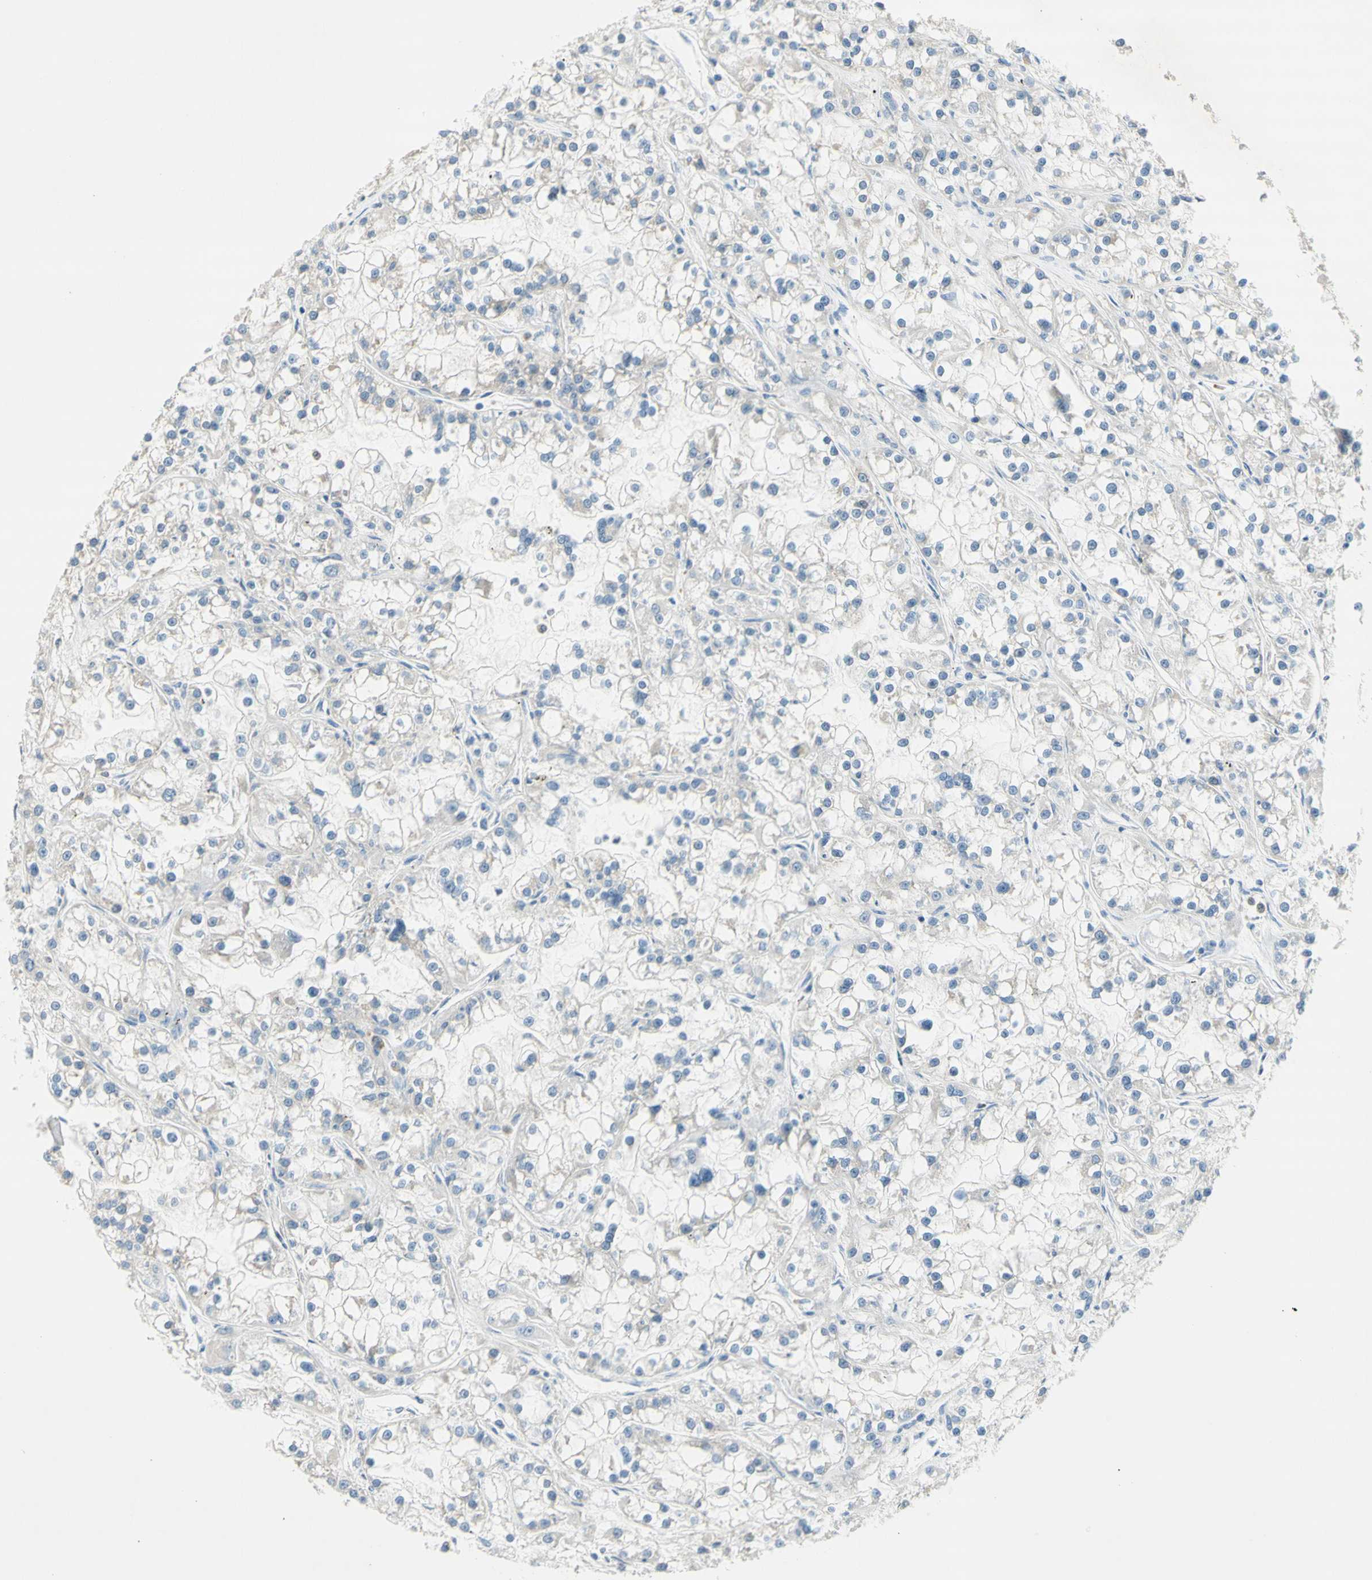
{"staining": {"intensity": "negative", "quantity": "none", "location": "none"}, "tissue": "renal cancer", "cell_type": "Tumor cells", "image_type": "cancer", "snomed": [{"axis": "morphology", "description": "Adenocarcinoma, NOS"}, {"axis": "topography", "description": "Kidney"}], "caption": "Immunohistochemistry (IHC) photomicrograph of renal cancer (adenocarcinoma) stained for a protein (brown), which displays no positivity in tumor cells. The staining is performed using DAB brown chromogen with nuclei counter-stained in using hematoxylin.", "gene": "F3", "patient": {"sex": "female", "age": 52}}